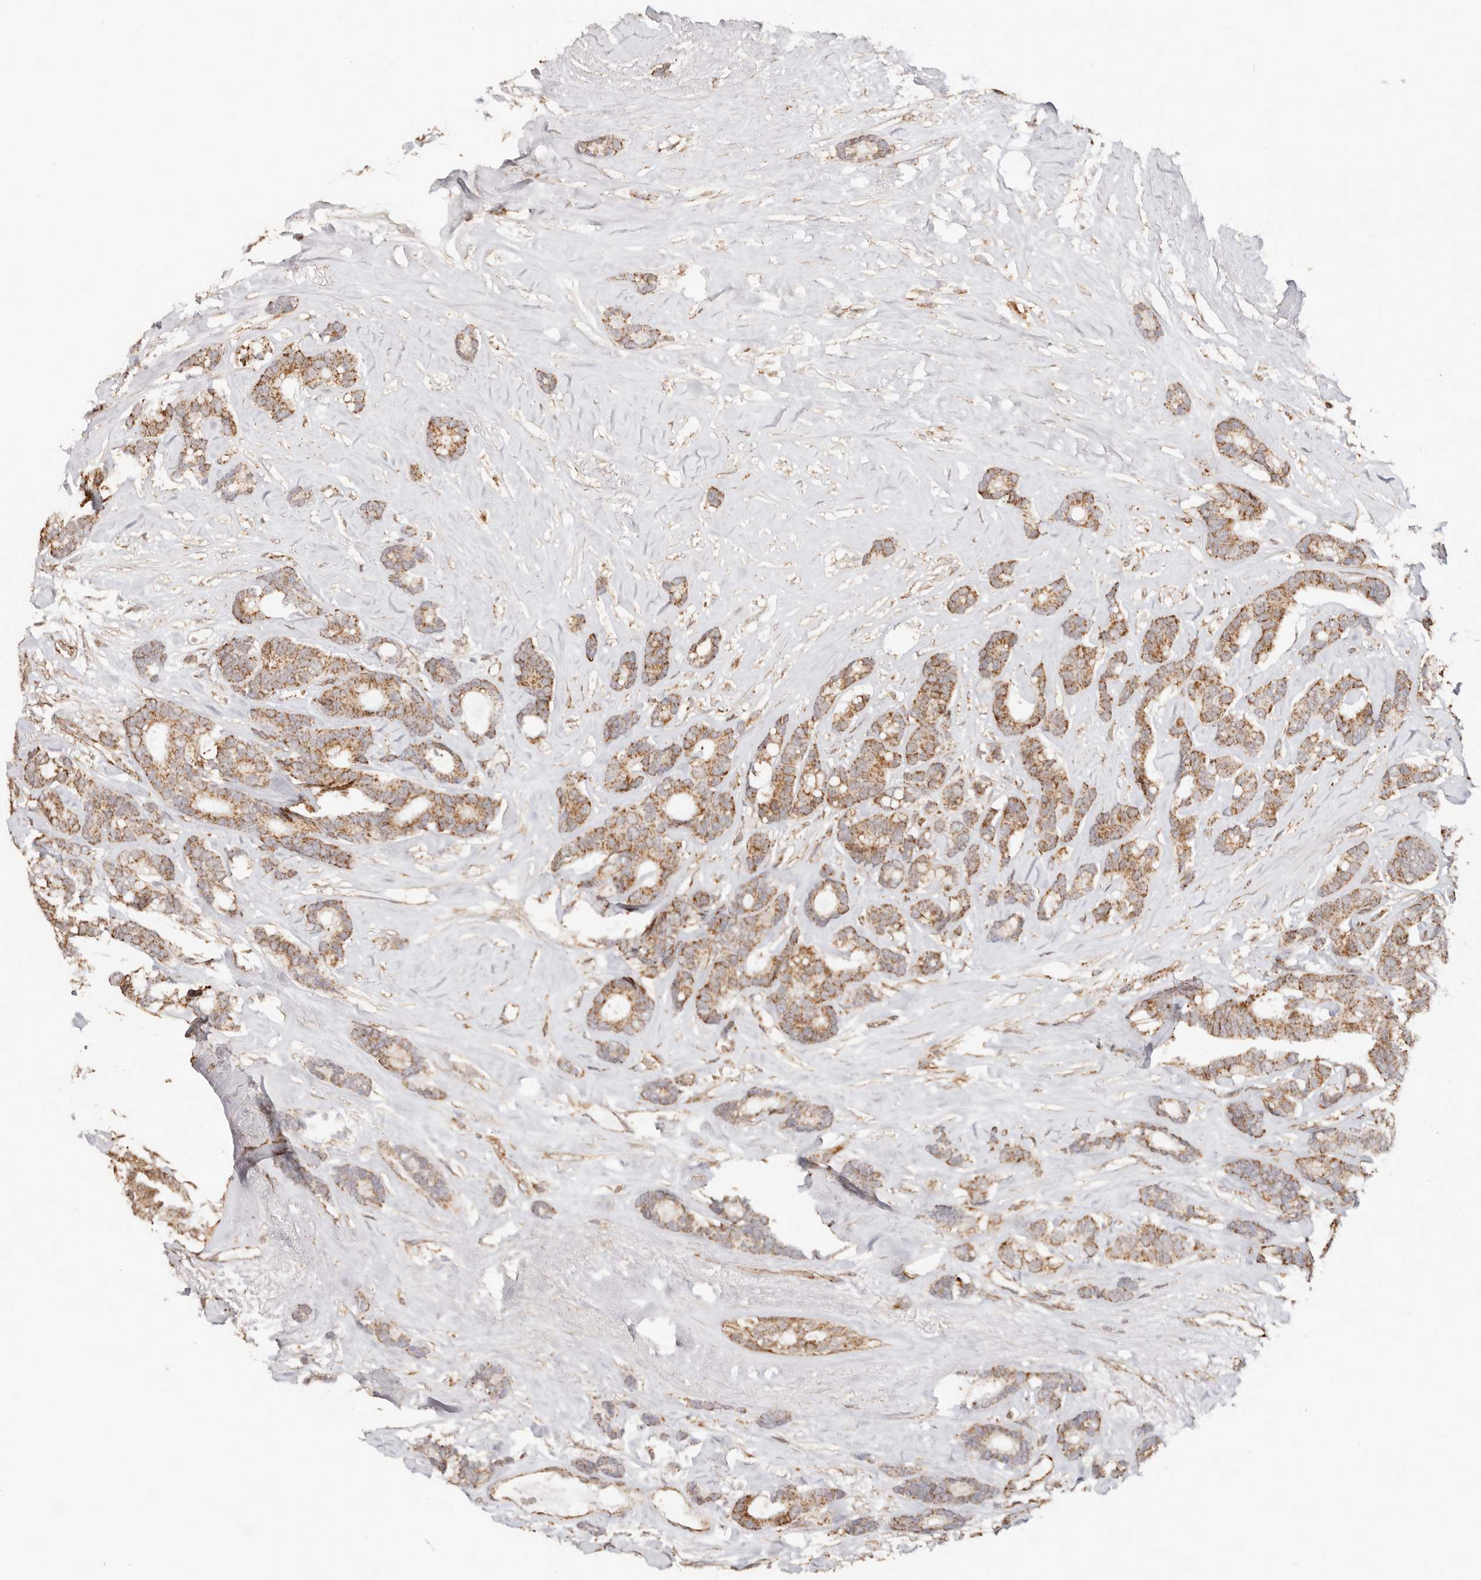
{"staining": {"intensity": "moderate", "quantity": ">75%", "location": "cytoplasmic/membranous"}, "tissue": "breast cancer", "cell_type": "Tumor cells", "image_type": "cancer", "snomed": [{"axis": "morphology", "description": "Duct carcinoma"}, {"axis": "topography", "description": "Breast"}], "caption": "IHC (DAB (3,3'-diaminobenzidine)) staining of human breast infiltrating ductal carcinoma reveals moderate cytoplasmic/membranous protein expression in about >75% of tumor cells. (IHC, brightfield microscopy, high magnification).", "gene": "NDUFB11", "patient": {"sex": "female", "age": 87}}